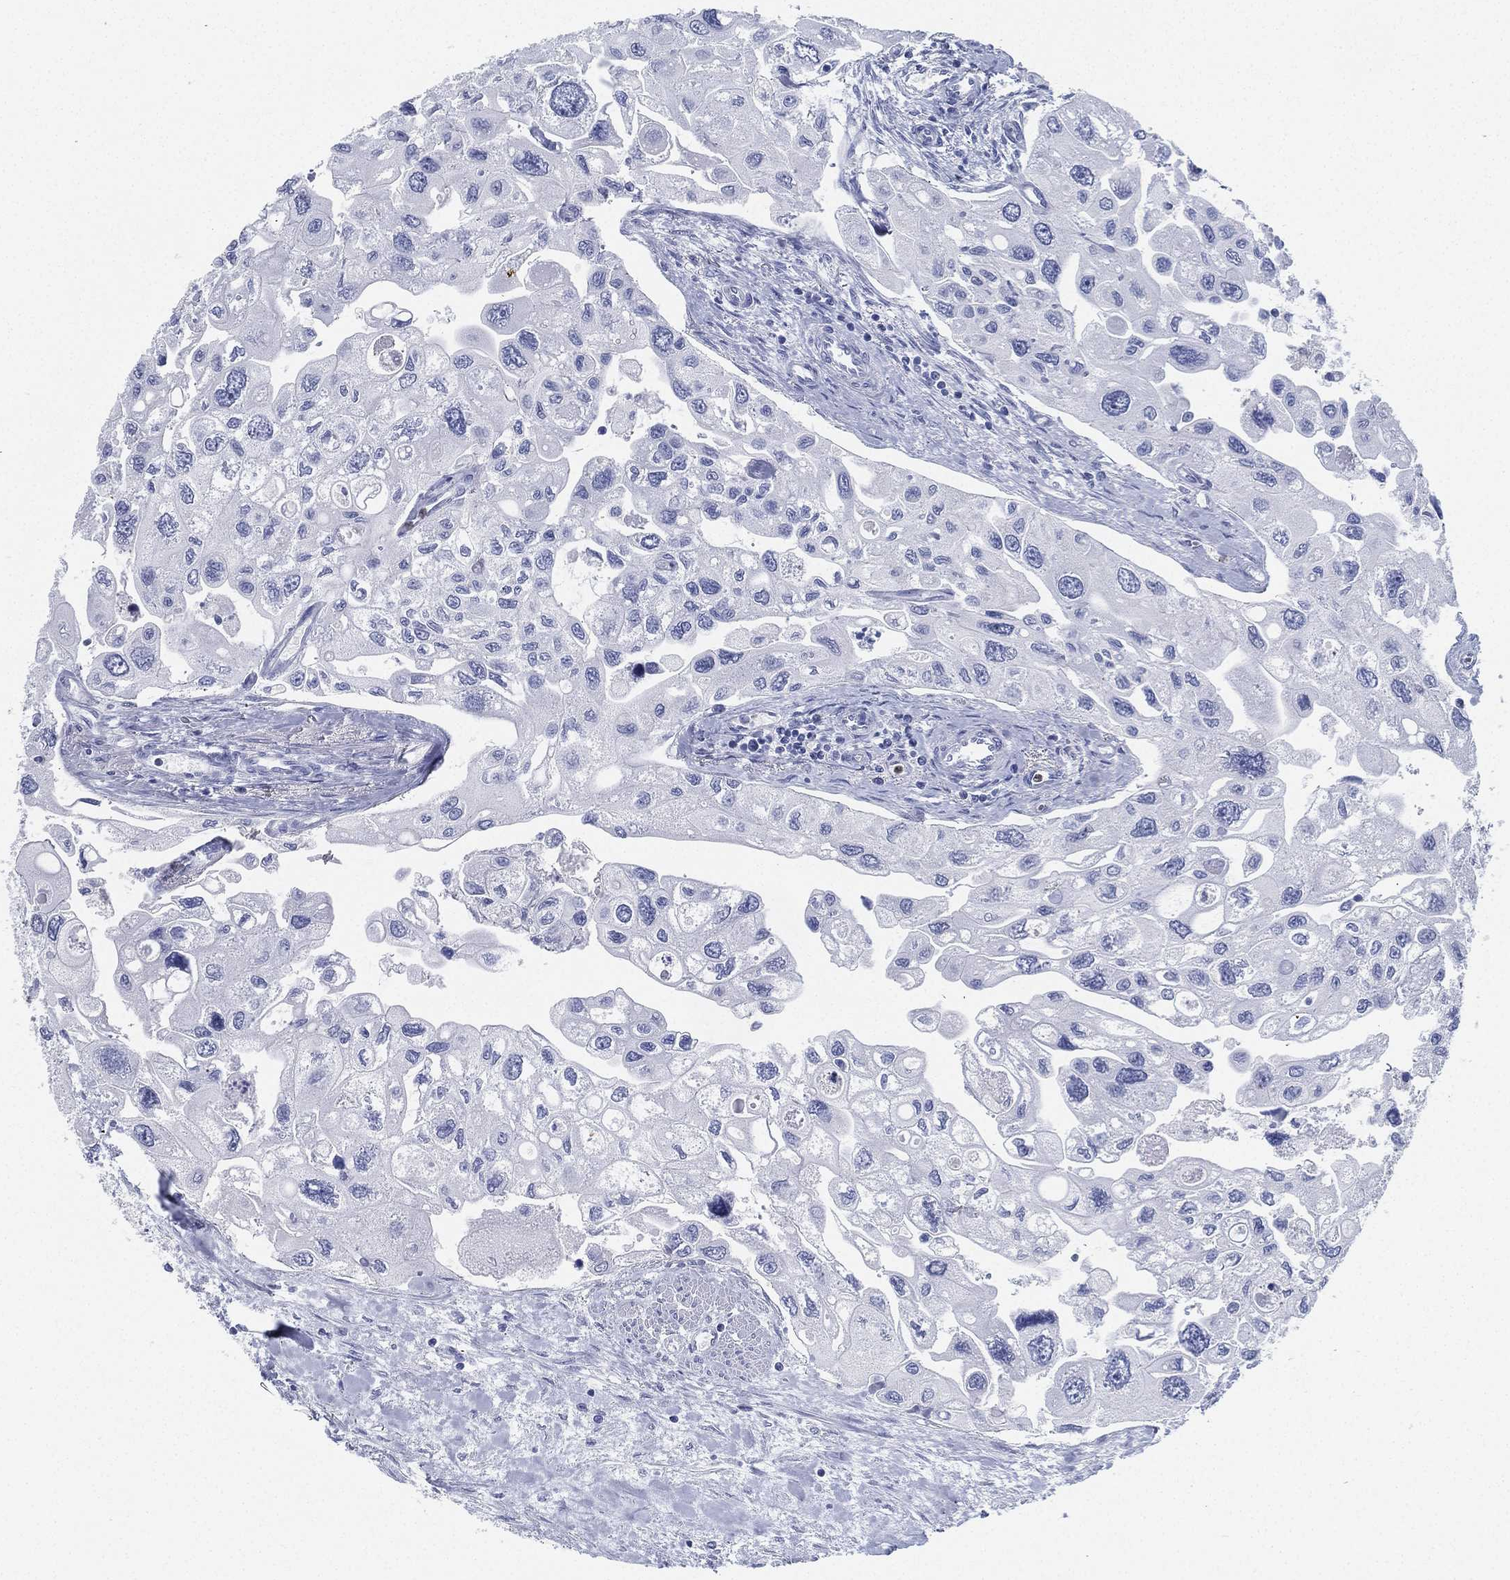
{"staining": {"intensity": "negative", "quantity": "none", "location": "none"}, "tissue": "urothelial cancer", "cell_type": "Tumor cells", "image_type": "cancer", "snomed": [{"axis": "morphology", "description": "Urothelial carcinoma, High grade"}, {"axis": "topography", "description": "Urinary bladder"}], "caption": "Immunohistochemical staining of urothelial cancer displays no significant staining in tumor cells.", "gene": "DEFB121", "patient": {"sex": "male", "age": 59}}